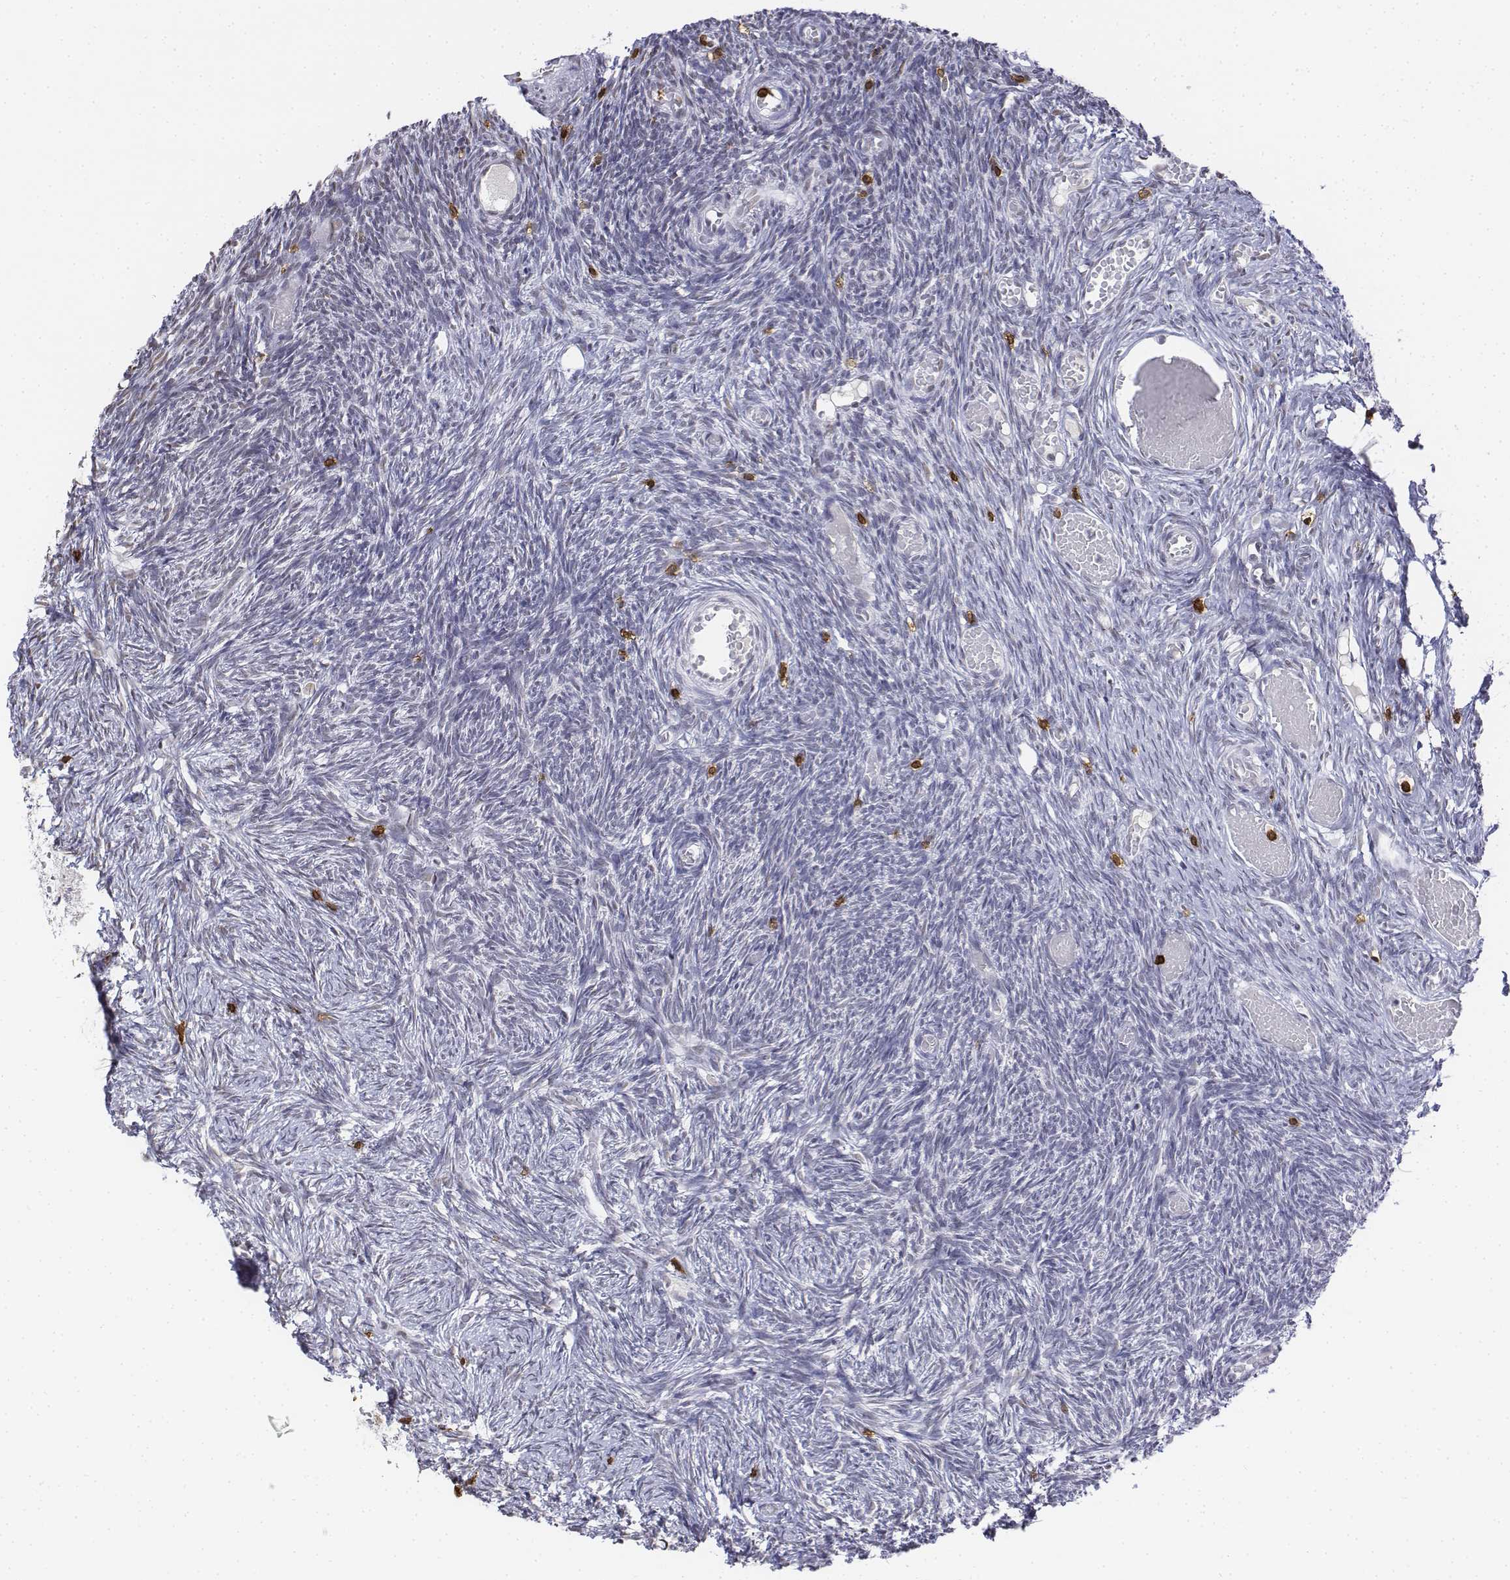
{"staining": {"intensity": "negative", "quantity": "none", "location": "none"}, "tissue": "ovary", "cell_type": "Ovarian stroma cells", "image_type": "normal", "snomed": [{"axis": "morphology", "description": "Normal tissue, NOS"}, {"axis": "topography", "description": "Ovary"}], "caption": "High power microscopy micrograph of an immunohistochemistry (IHC) photomicrograph of benign ovary, revealing no significant positivity in ovarian stroma cells. (DAB immunohistochemistry (IHC) with hematoxylin counter stain).", "gene": "CD3E", "patient": {"sex": "female", "age": 39}}